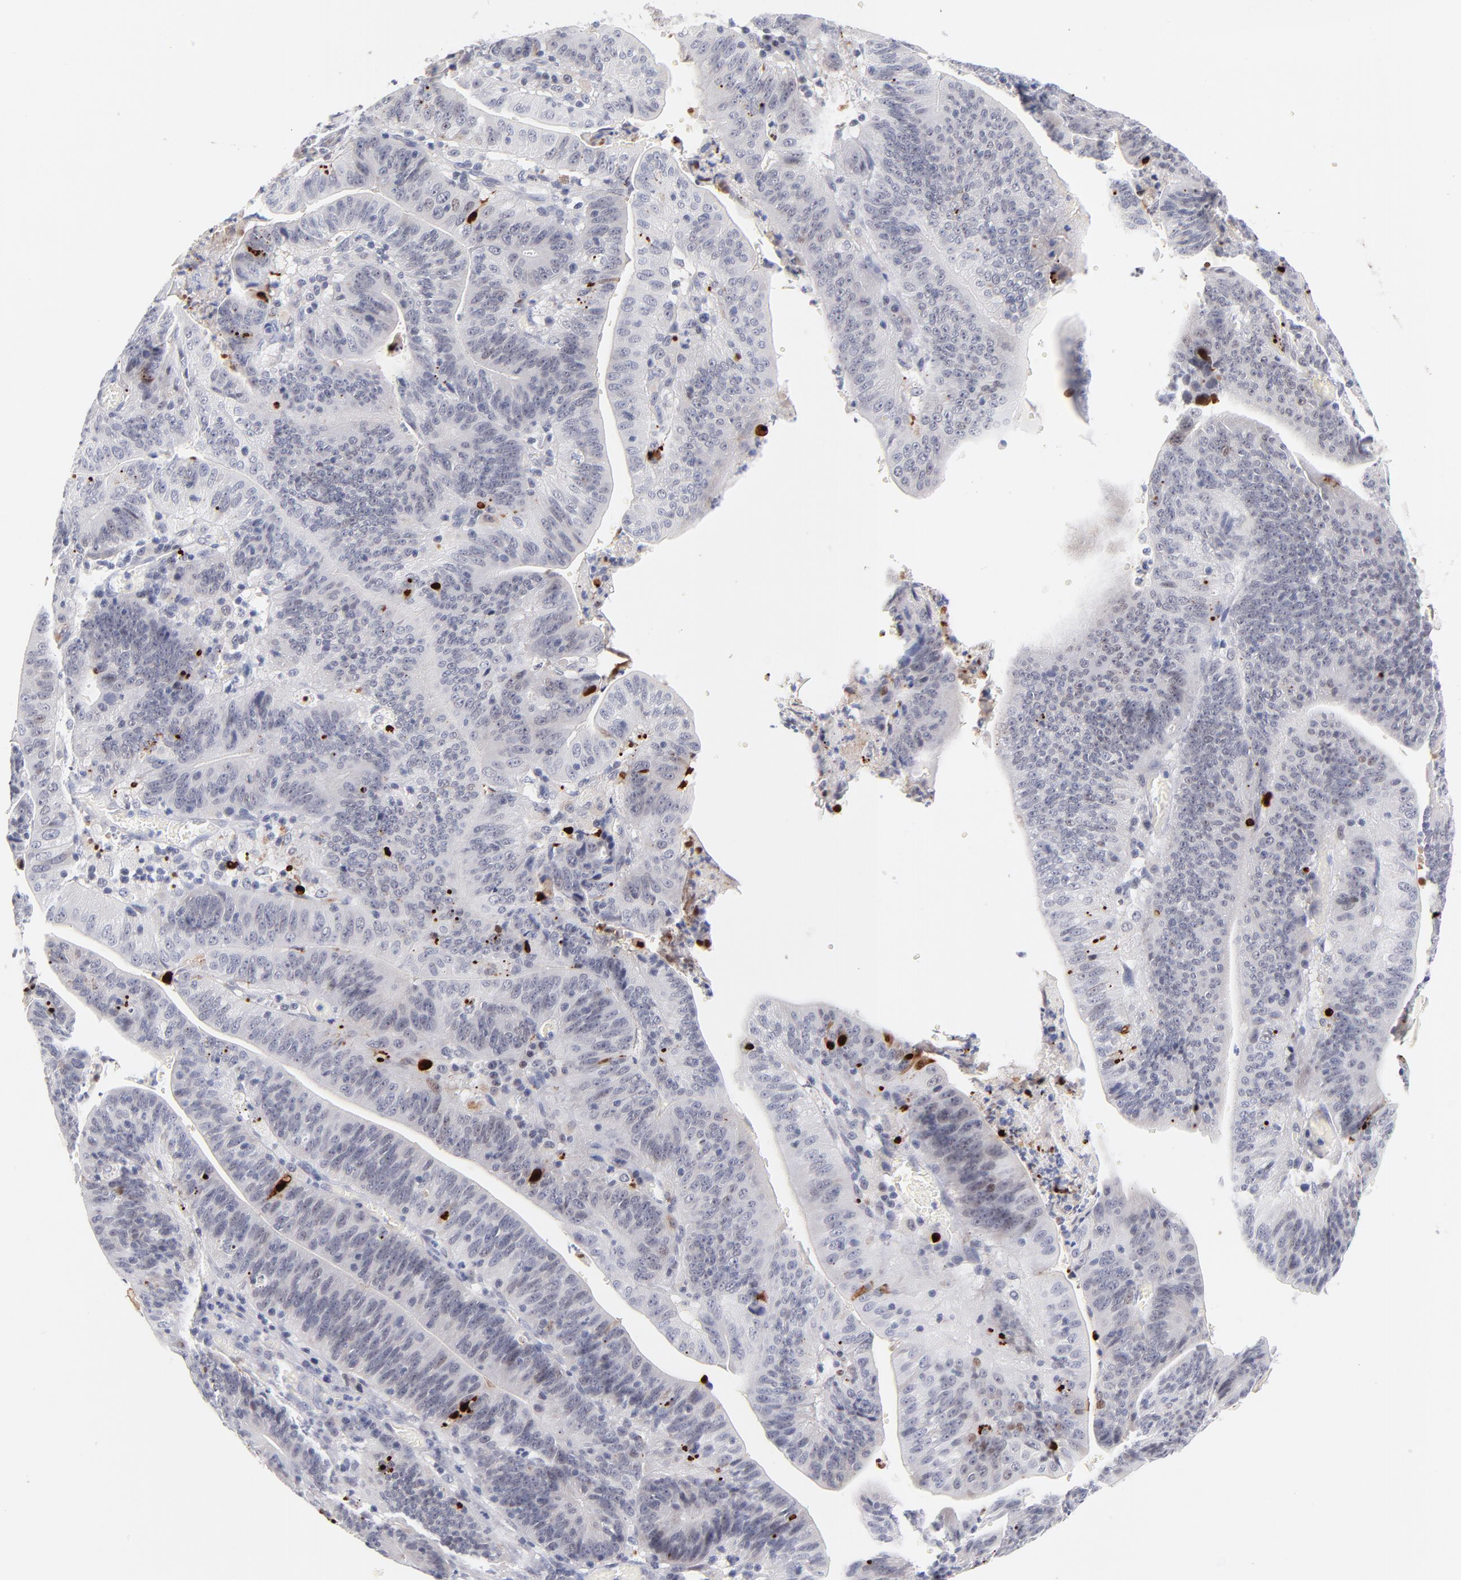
{"staining": {"intensity": "moderate", "quantity": "<25%", "location": "nuclear"}, "tissue": "stomach cancer", "cell_type": "Tumor cells", "image_type": "cancer", "snomed": [{"axis": "morphology", "description": "Adenocarcinoma, NOS"}, {"axis": "topography", "description": "Stomach, lower"}], "caption": "Stomach adenocarcinoma stained for a protein reveals moderate nuclear positivity in tumor cells.", "gene": "PARP1", "patient": {"sex": "female", "age": 86}}